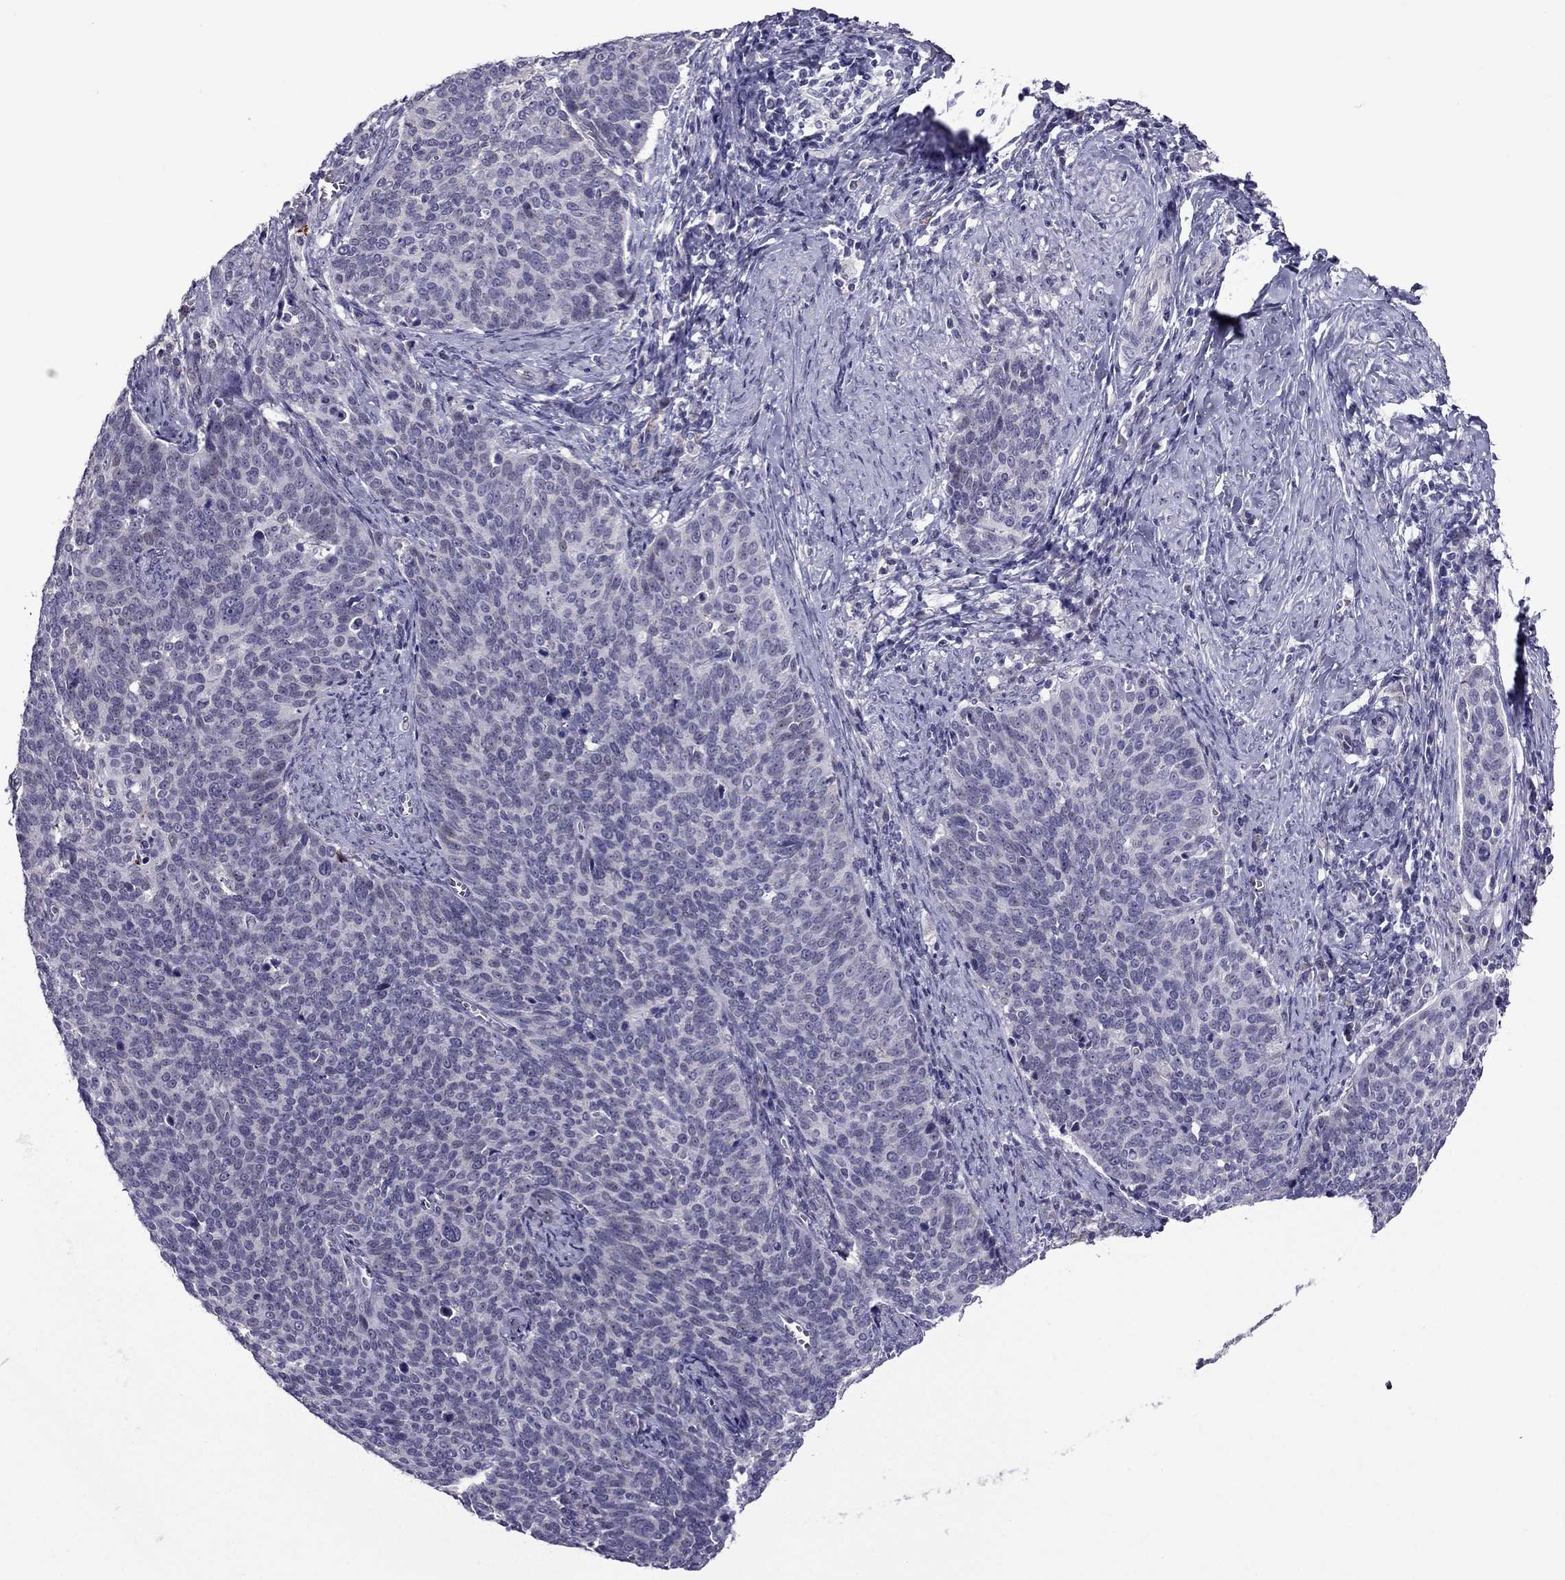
{"staining": {"intensity": "negative", "quantity": "none", "location": "none"}, "tissue": "cervical cancer", "cell_type": "Tumor cells", "image_type": "cancer", "snomed": [{"axis": "morphology", "description": "Normal tissue, NOS"}, {"axis": "morphology", "description": "Squamous cell carcinoma, NOS"}, {"axis": "topography", "description": "Cervix"}], "caption": "Tumor cells are negative for protein expression in human cervical squamous cell carcinoma.", "gene": "MYBPH", "patient": {"sex": "female", "age": 39}}